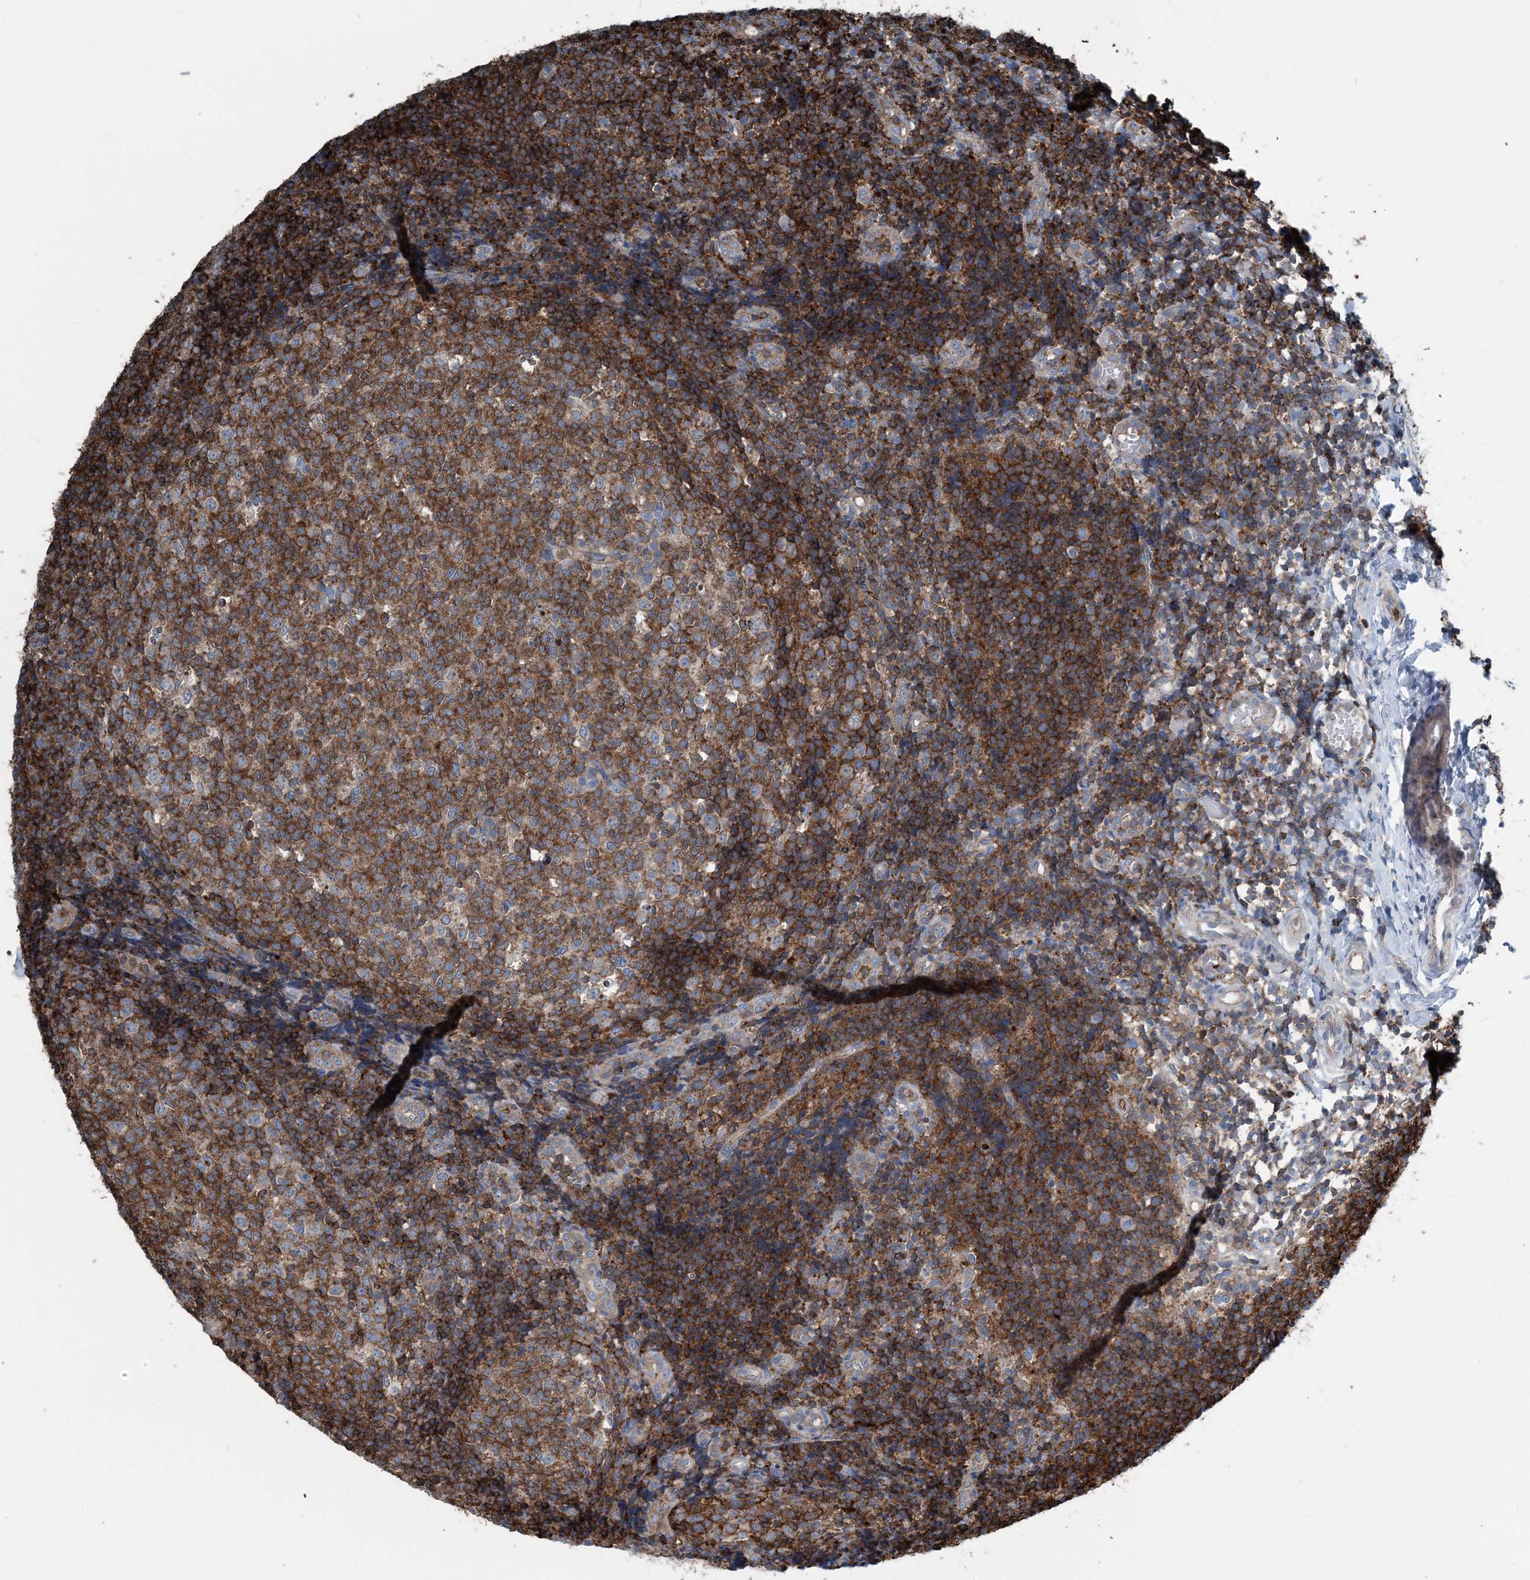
{"staining": {"intensity": "strong", "quantity": ">75%", "location": "cytoplasmic/membranous"}, "tissue": "tonsil", "cell_type": "Germinal center cells", "image_type": "normal", "snomed": [{"axis": "morphology", "description": "Normal tissue, NOS"}, {"axis": "topography", "description": "Tonsil"}], "caption": "Immunohistochemical staining of benign tonsil reveals high levels of strong cytoplasmic/membranous expression in about >75% of germinal center cells. The staining was performed using DAB to visualize the protein expression in brown, while the nuclei were stained in blue with hematoxylin (Magnification: 20x).", "gene": "CFL1", "patient": {"sex": "female", "age": 19}}